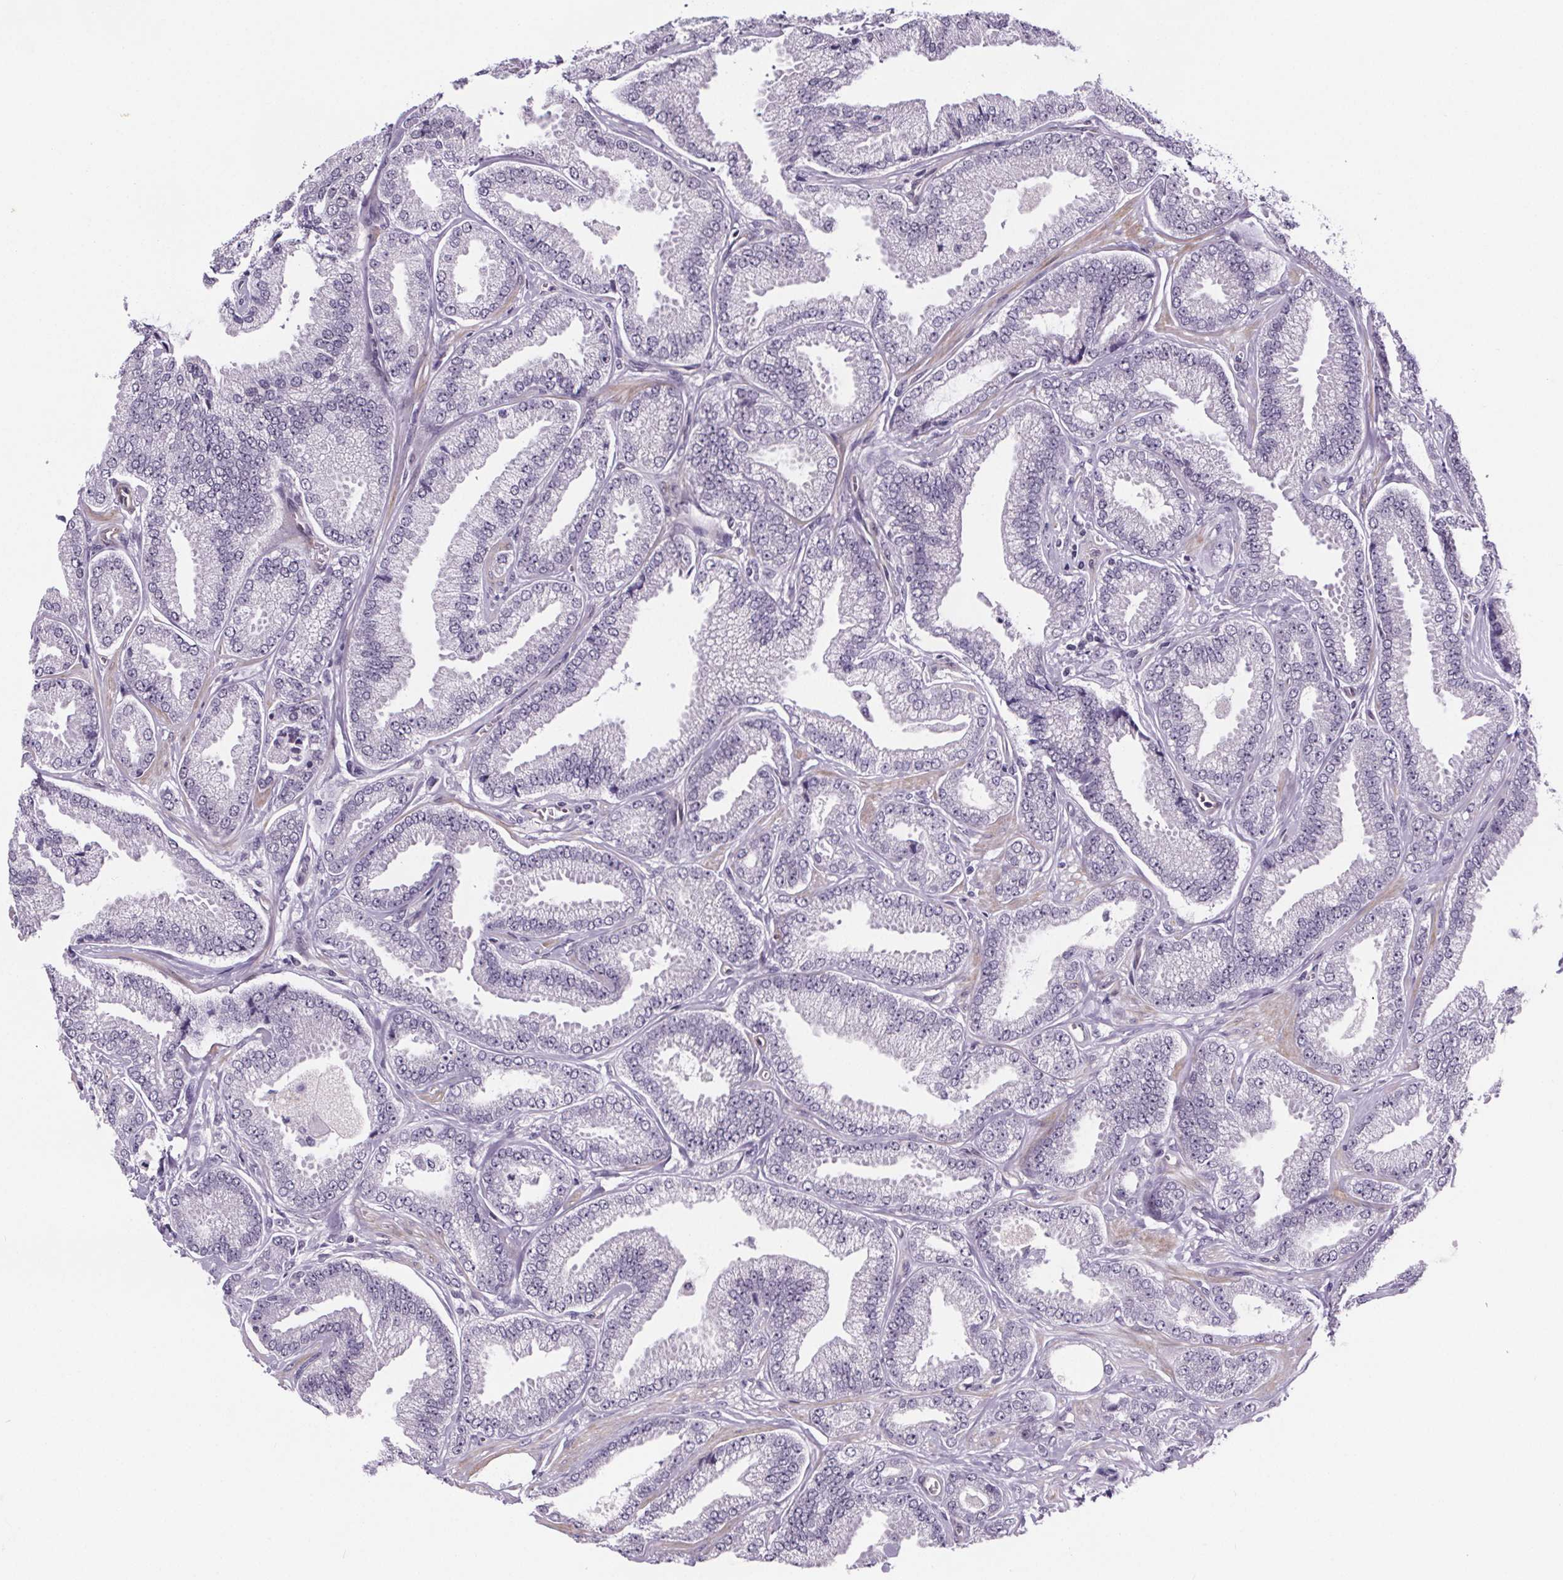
{"staining": {"intensity": "negative", "quantity": "none", "location": "none"}, "tissue": "prostate cancer", "cell_type": "Tumor cells", "image_type": "cancer", "snomed": [{"axis": "morphology", "description": "Adenocarcinoma, Low grade"}, {"axis": "topography", "description": "Prostate"}], "caption": "IHC micrograph of neoplastic tissue: adenocarcinoma (low-grade) (prostate) stained with DAB (3,3'-diaminobenzidine) reveals no significant protein expression in tumor cells.", "gene": "TTC12", "patient": {"sex": "male", "age": 55}}